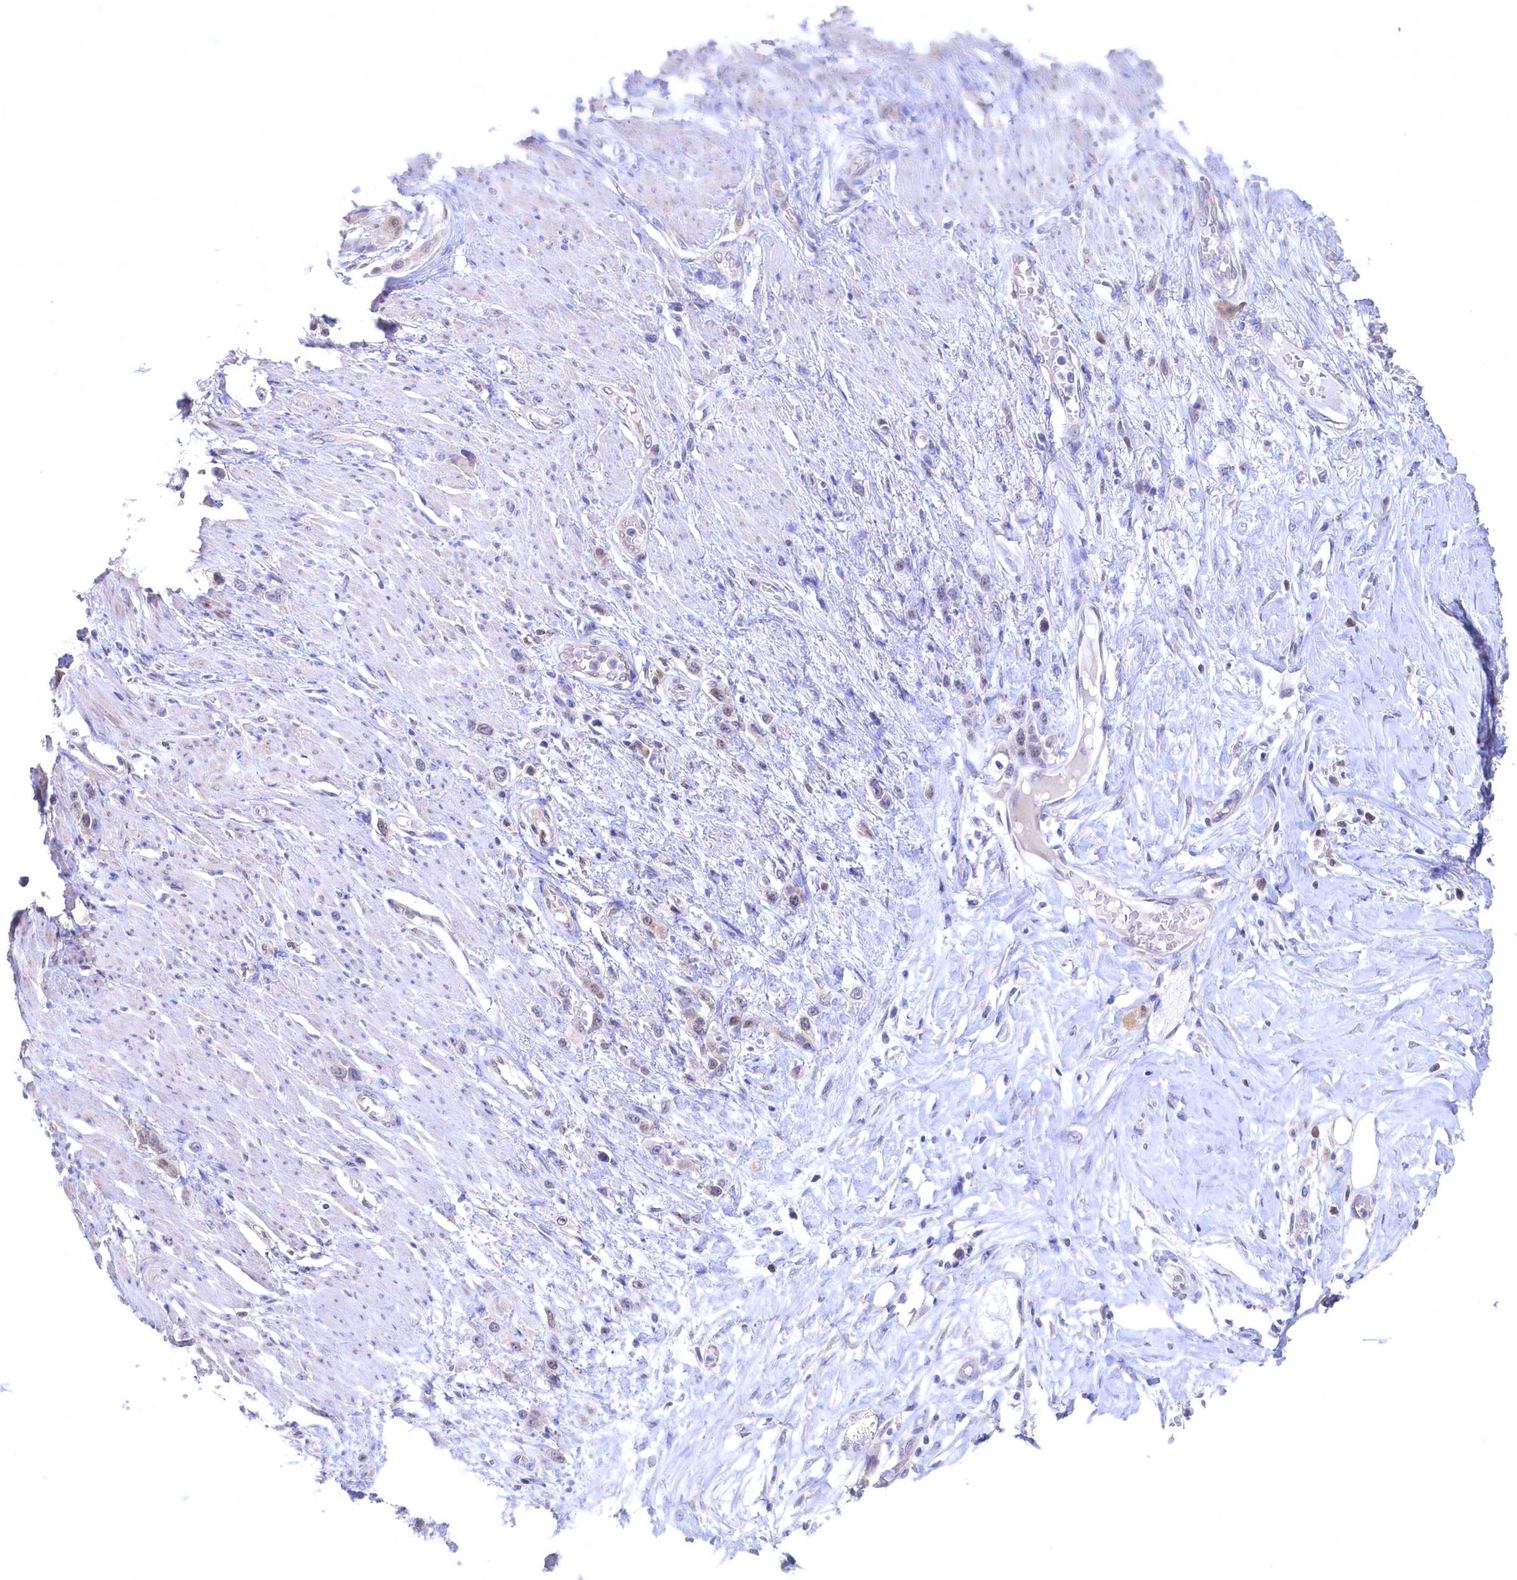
{"staining": {"intensity": "weak", "quantity": "<25%", "location": "nuclear"}, "tissue": "stomach cancer", "cell_type": "Tumor cells", "image_type": "cancer", "snomed": [{"axis": "morphology", "description": "Adenocarcinoma, NOS"}, {"axis": "morphology", "description": "Adenocarcinoma, High grade"}, {"axis": "topography", "description": "Stomach, upper"}, {"axis": "topography", "description": "Stomach, lower"}], "caption": "There is no significant expression in tumor cells of stomach cancer (adenocarcinoma). (Stains: DAB (3,3'-diaminobenzidine) immunohistochemistry with hematoxylin counter stain, Microscopy: brightfield microscopy at high magnification).", "gene": "C11orf54", "patient": {"sex": "female", "age": 65}}